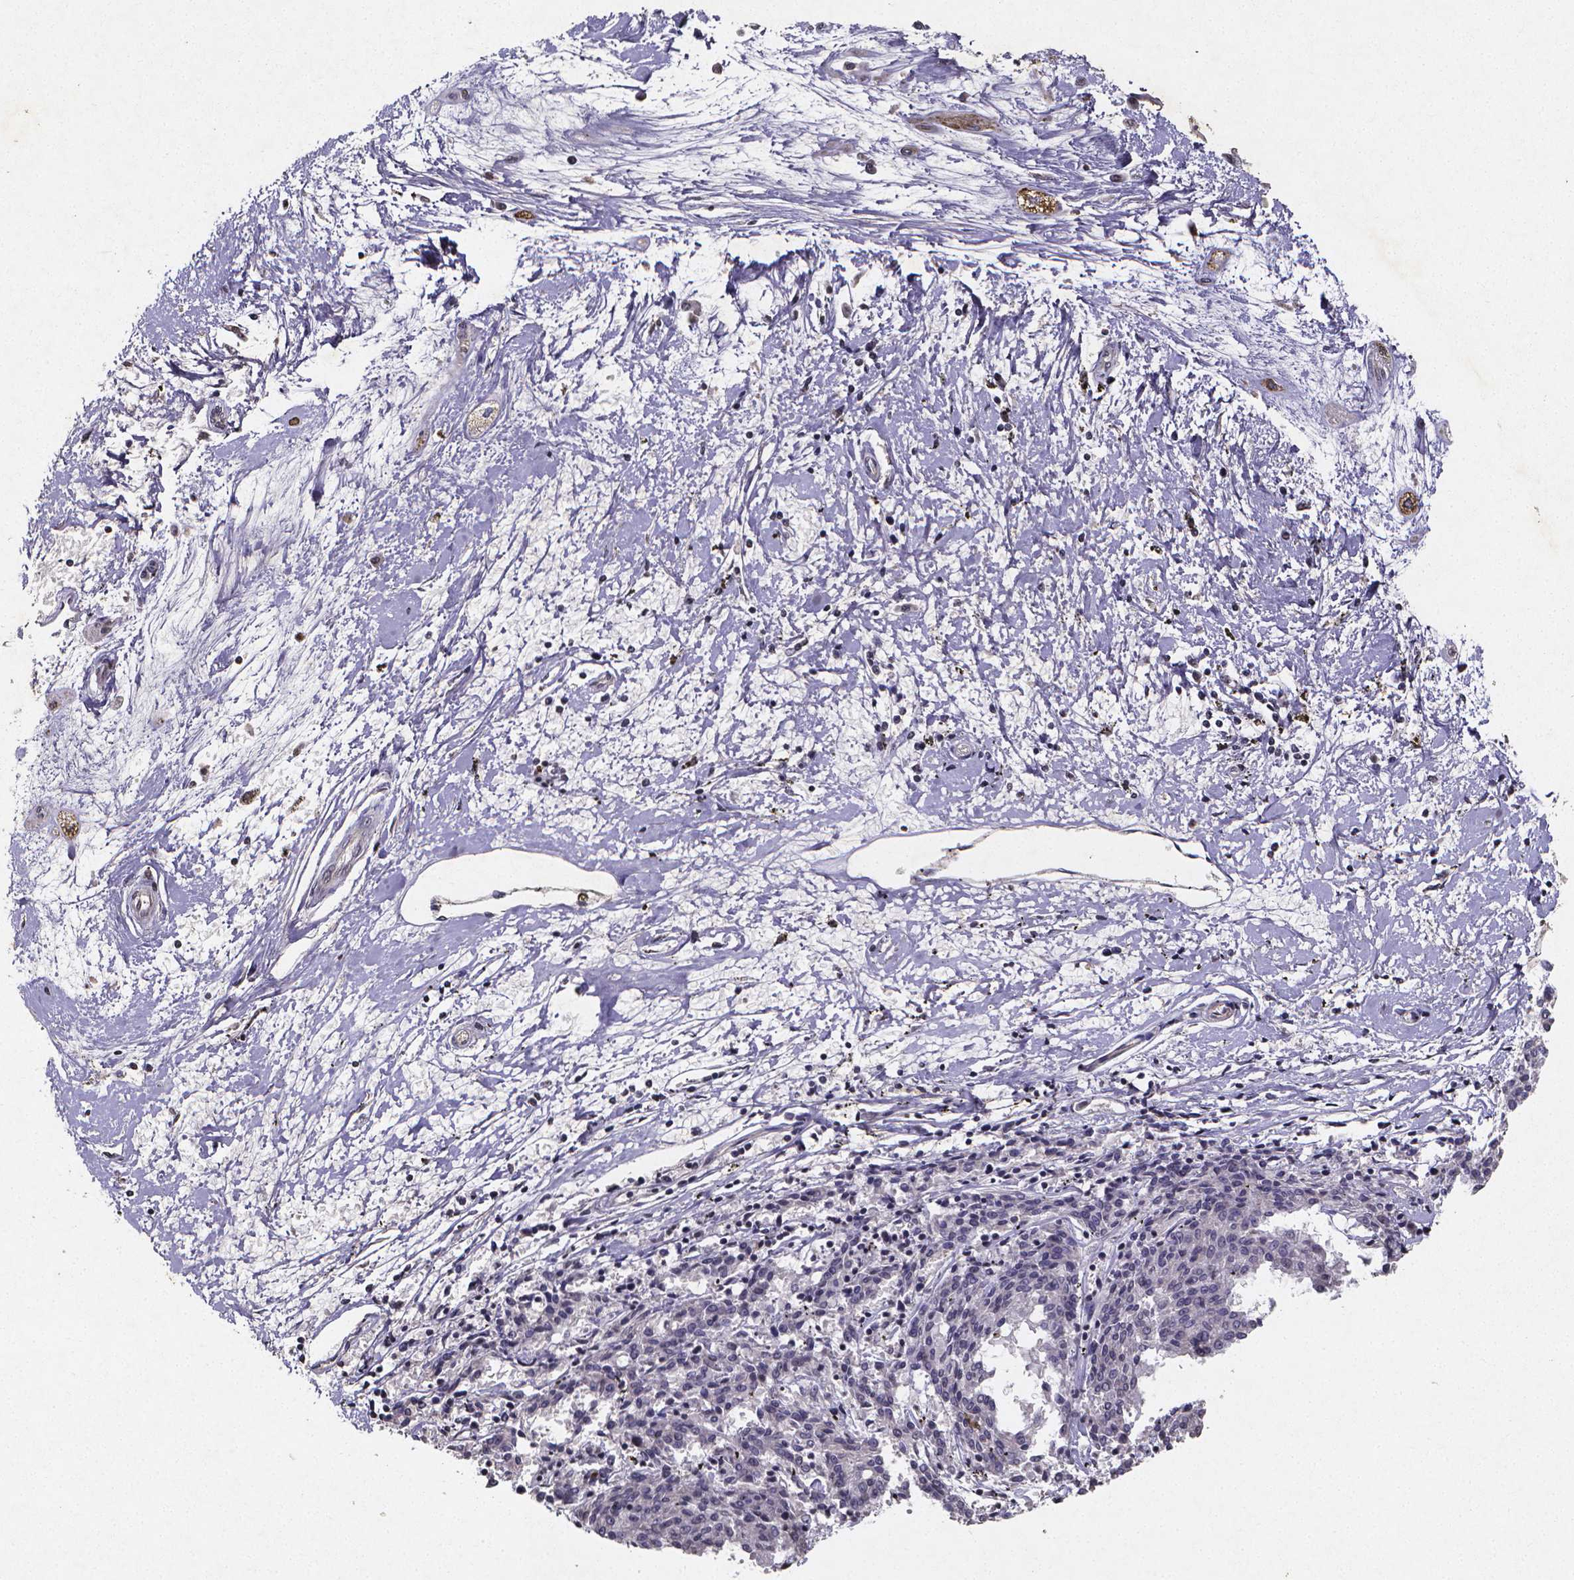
{"staining": {"intensity": "negative", "quantity": "none", "location": "none"}, "tissue": "melanoma", "cell_type": "Tumor cells", "image_type": "cancer", "snomed": [{"axis": "morphology", "description": "Malignant melanoma, NOS"}, {"axis": "topography", "description": "Skin"}], "caption": "IHC image of neoplastic tissue: malignant melanoma stained with DAB displays no significant protein staining in tumor cells.", "gene": "TP73", "patient": {"sex": "female", "age": 72}}